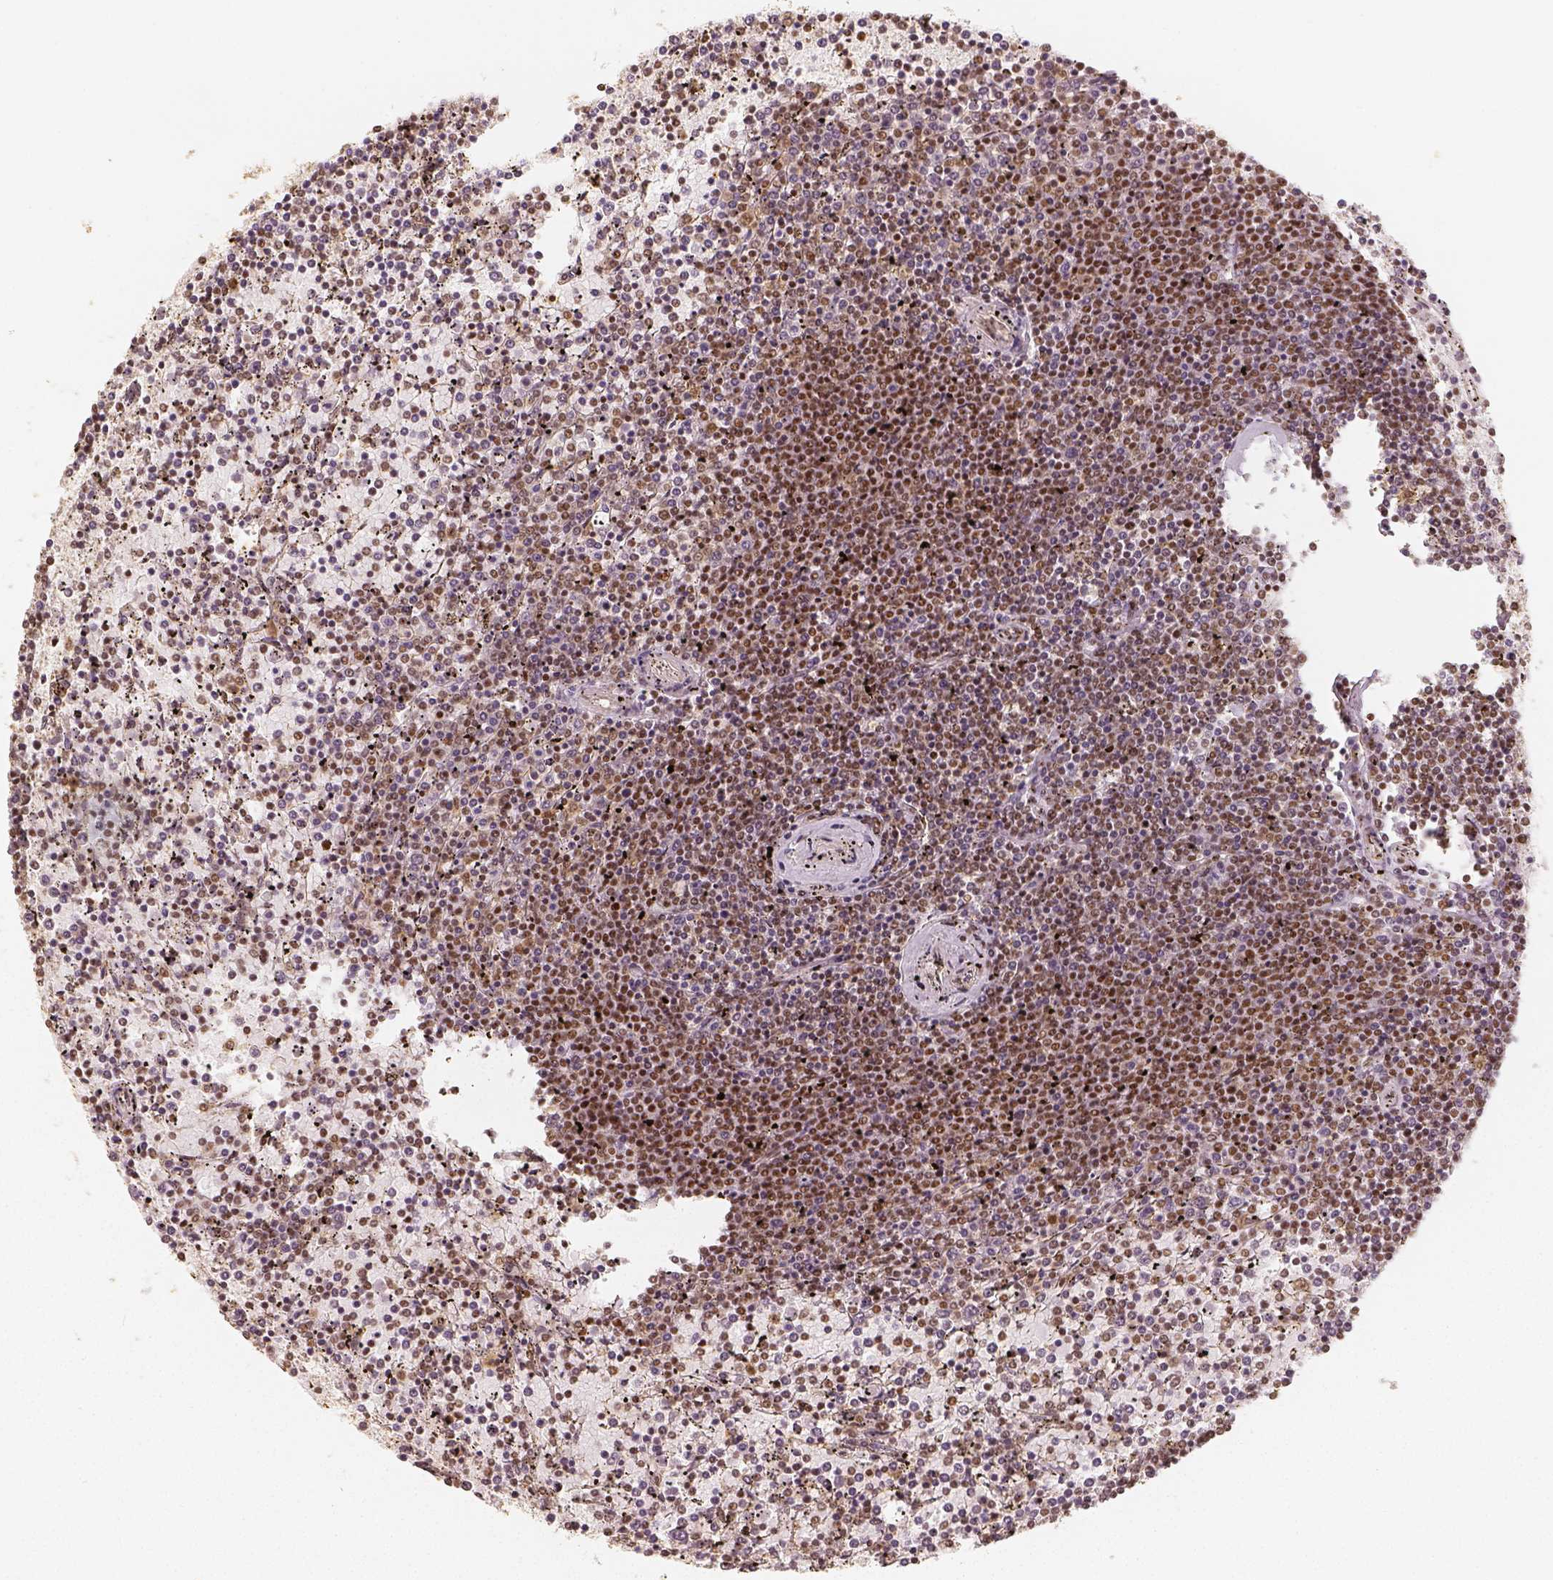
{"staining": {"intensity": "moderate", "quantity": "25%-75%", "location": "nuclear"}, "tissue": "lymphoma", "cell_type": "Tumor cells", "image_type": "cancer", "snomed": [{"axis": "morphology", "description": "Malignant lymphoma, non-Hodgkin's type, Low grade"}, {"axis": "topography", "description": "Spleen"}], "caption": "This photomicrograph reveals malignant lymphoma, non-Hodgkin's type (low-grade) stained with immunohistochemistry to label a protein in brown. The nuclear of tumor cells show moderate positivity for the protein. Nuclei are counter-stained blue.", "gene": "HDAC1", "patient": {"sex": "female", "age": 77}}